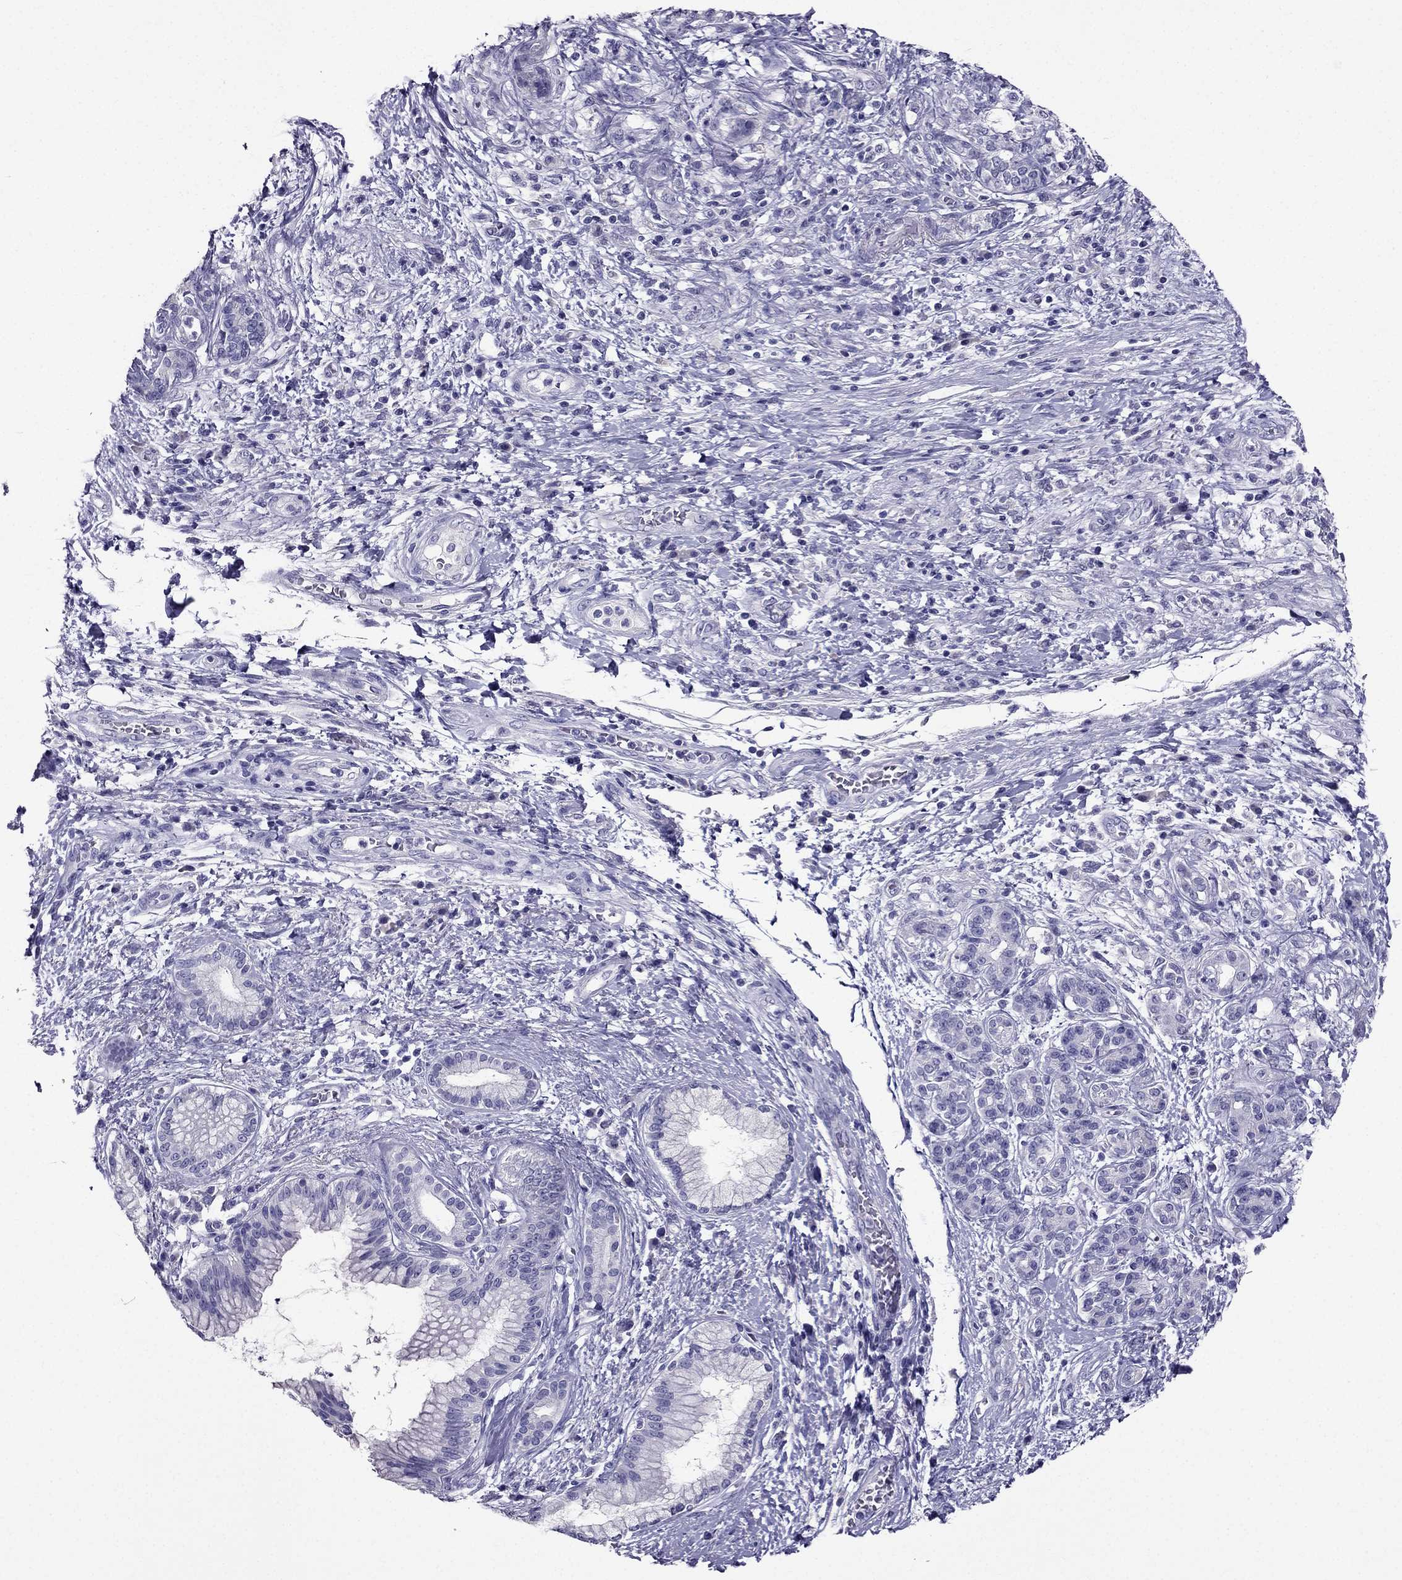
{"staining": {"intensity": "negative", "quantity": "none", "location": "none"}, "tissue": "pancreatic cancer", "cell_type": "Tumor cells", "image_type": "cancer", "snomed": [{"axis": "morphology", "description": "Adenocarcinoma, NOS"}, {"axis": "topography", "description": "Pancreas"}], "caption": "IHC of pancreatic cancer demonstrates no expression in tumor cells.", "gene": "ZNF541", "patient": {"sex": "female", "age": 73}}